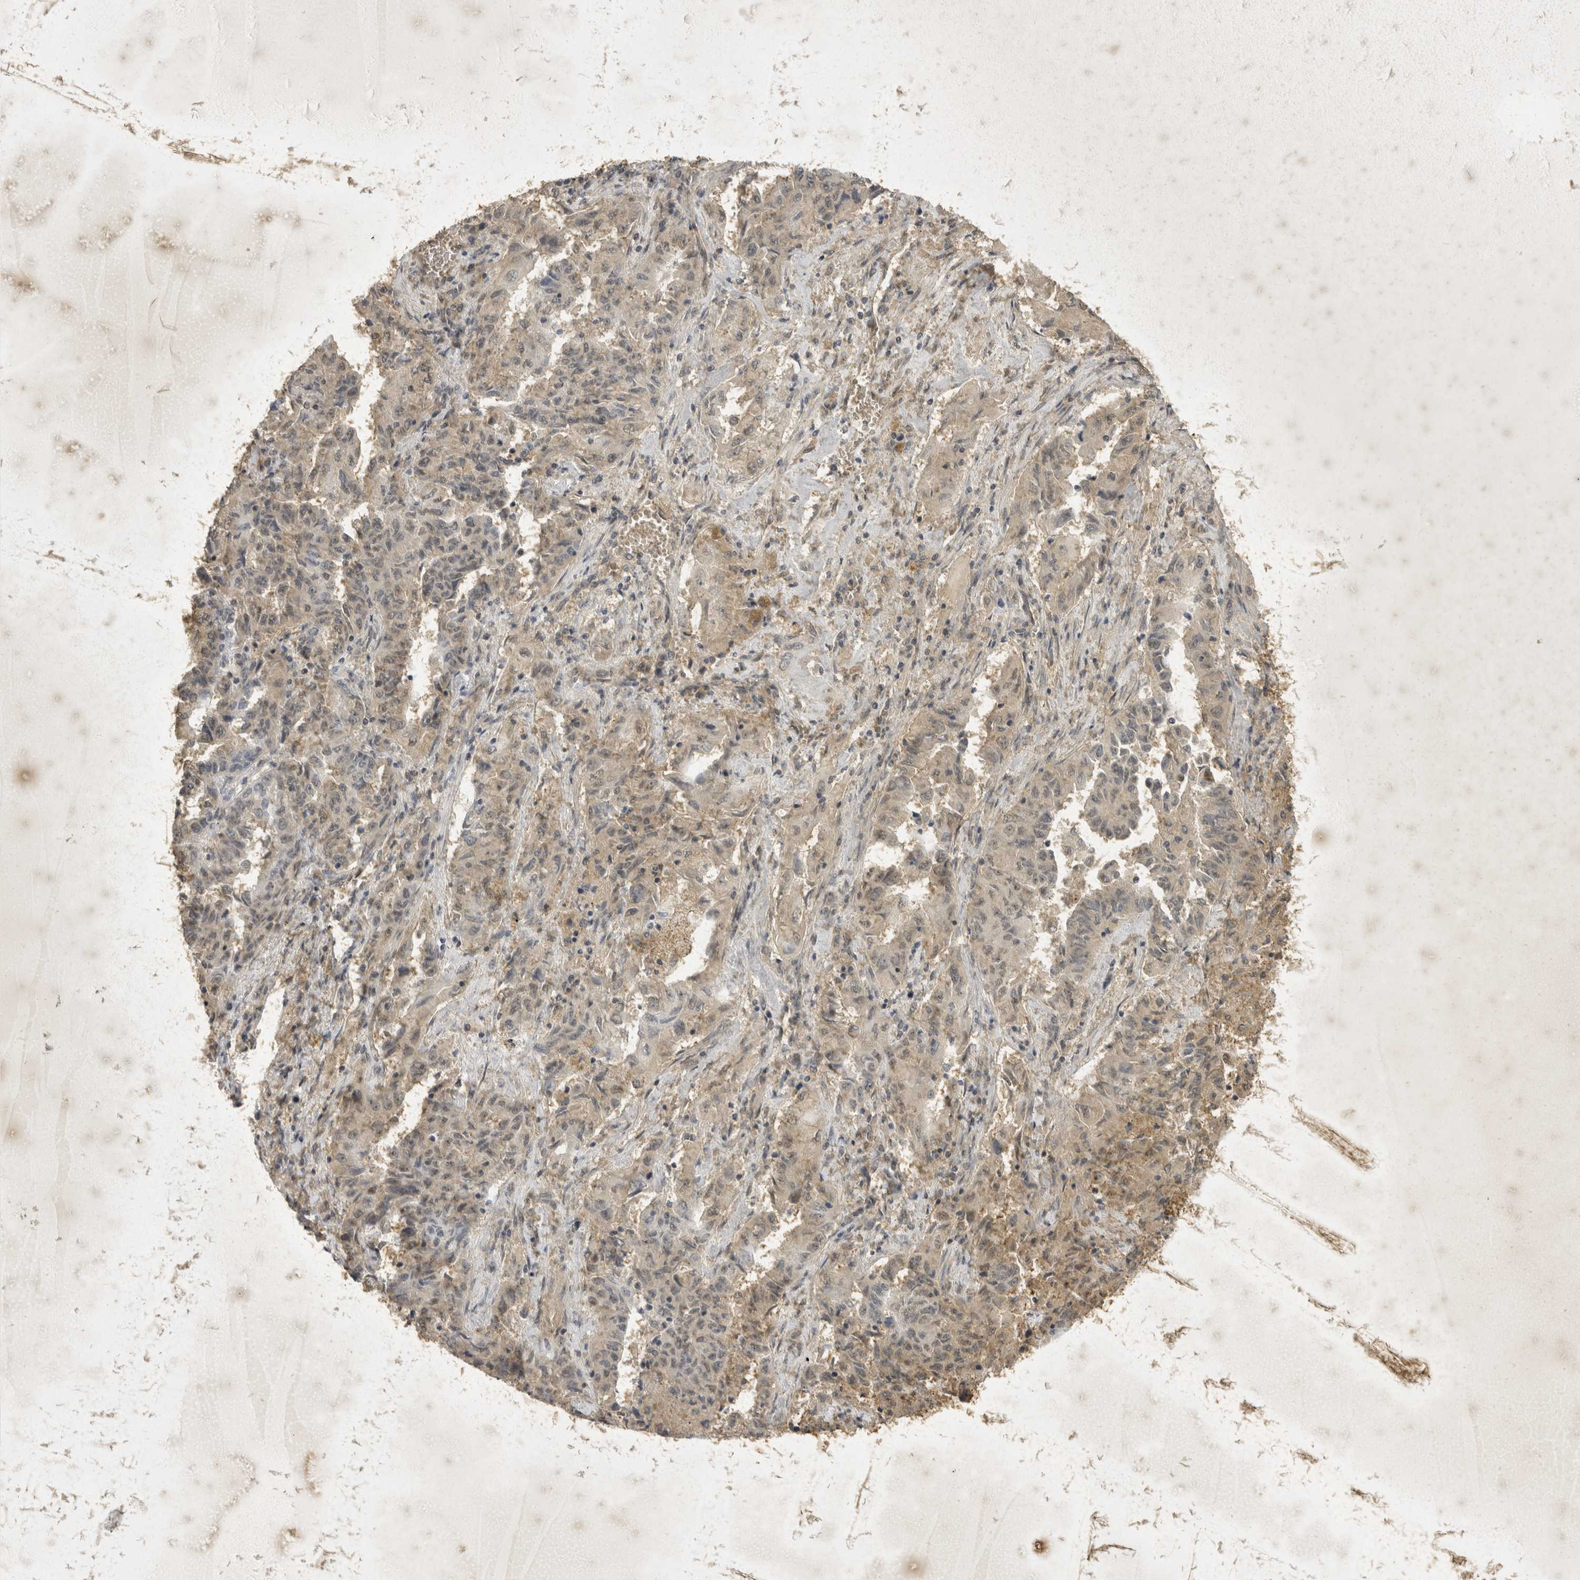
{"staining": {"intensity": "weak", "quantity": "<25%", "location": "cytoplasmic/membranous"}, "tissue": "lung cancer", "cell_type": "Tumor cells", "image_type": "cancer", "snomed": [{"axis": "morphology", "description": "Adenocarcinoma, NOS"}, {"axis": "topography", "description": "Lung"}], "caption": "DAB immunohistochemical staining of lung cancer reveals no significant staining in tumor cells.", "gene": "TOM1L2", "patient": {"sex": "female", "age": 51}}